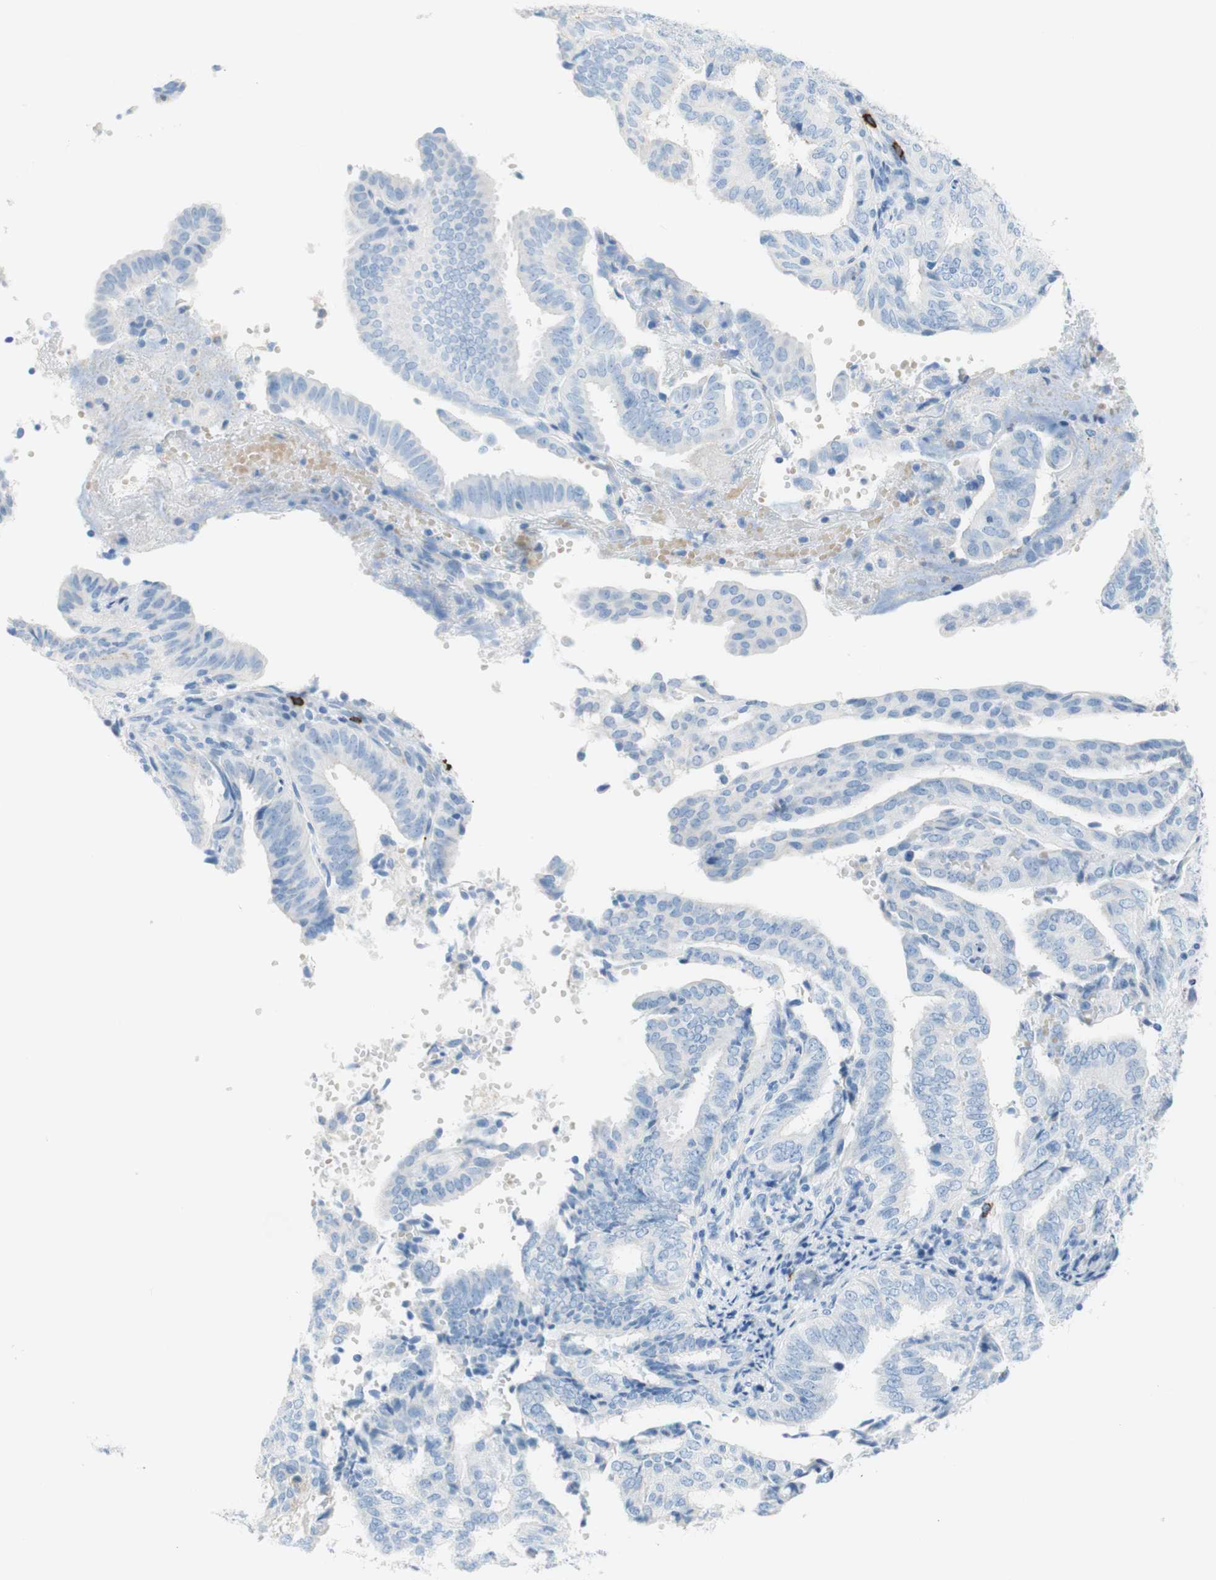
{"staining": {"intensity": "negative", "quantity": "none", "location": "none"}, "tissue": "endometrial cancer", "cell_type": "Tumor cells", "image_type": "cancer", "snomed": [{"axis": "morphology", "description": "Adenocarcinoma, NOS"}, {"axis": "topography", "description": "Endometrium"}], "caption": "DAB immunohistochemical staining of endometrial cancer (adenocarcinoma) demonstrates no significant staining in tumor cells.", "gene": "CEACAM1", "patient": {"sex": "female", "age": 58}}